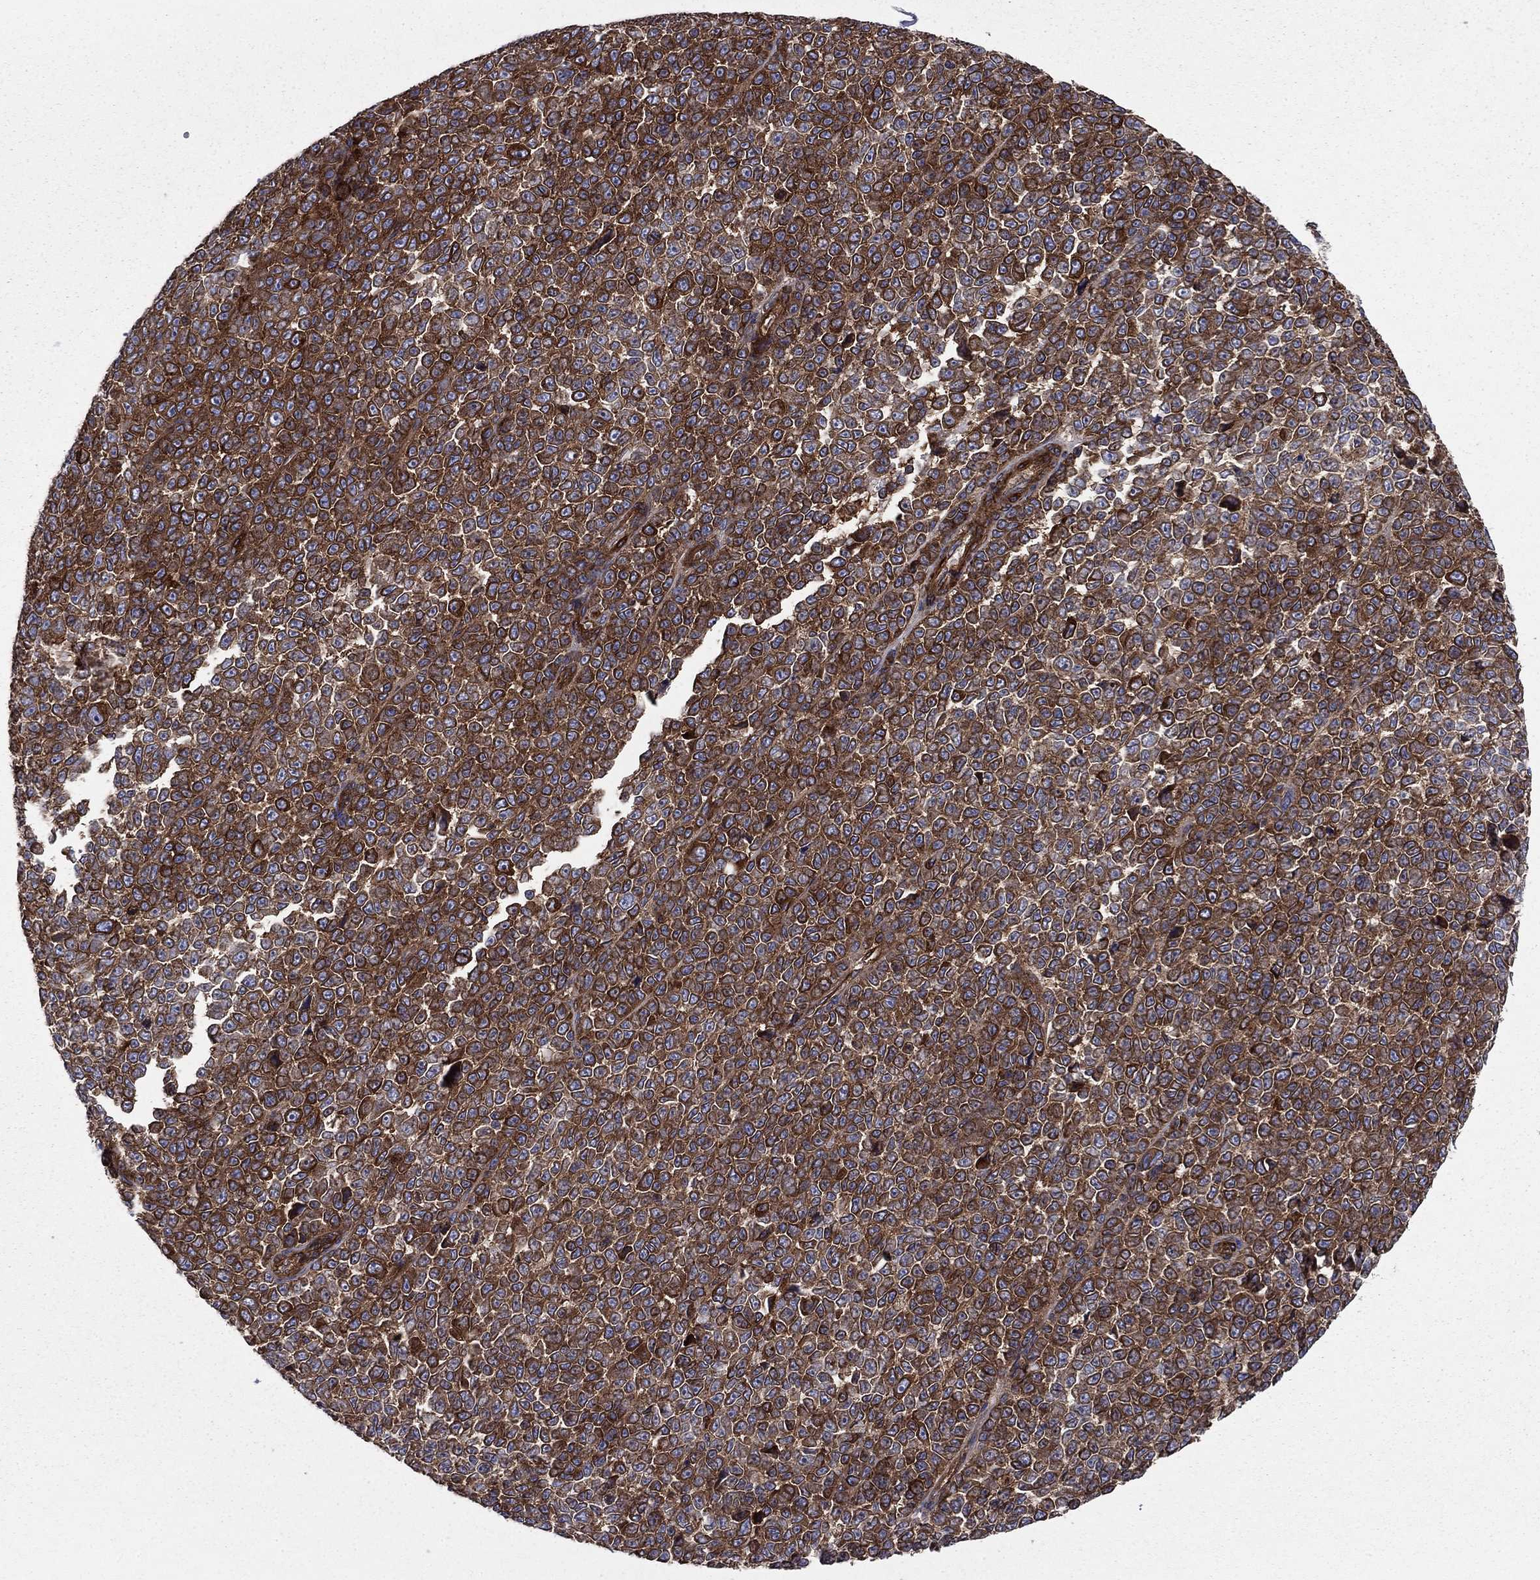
{"staining": {"intensity": "strong", "quantity": ">75%", "location": "cytoplasmic/membranous"}, "tissue": "melanoma", "cell_type": "Tumor cells", "image_type": "cancer", "snomed": [{"axis": "morphology", "description": "Malignant melanoma, NOS"}, {"axis": "topography", "description": "Skin"}], "caption": "Immunohistochemical staining of human melanoma exhibits strong cytoplasmic/membranous protein staining in approximately >75% of tumor cells. (brown staining indicates protein expression, while blue staining denotes nuclei).", "gene": "EHBP1L1", "patient": {"sex": "female", "age": 95}}